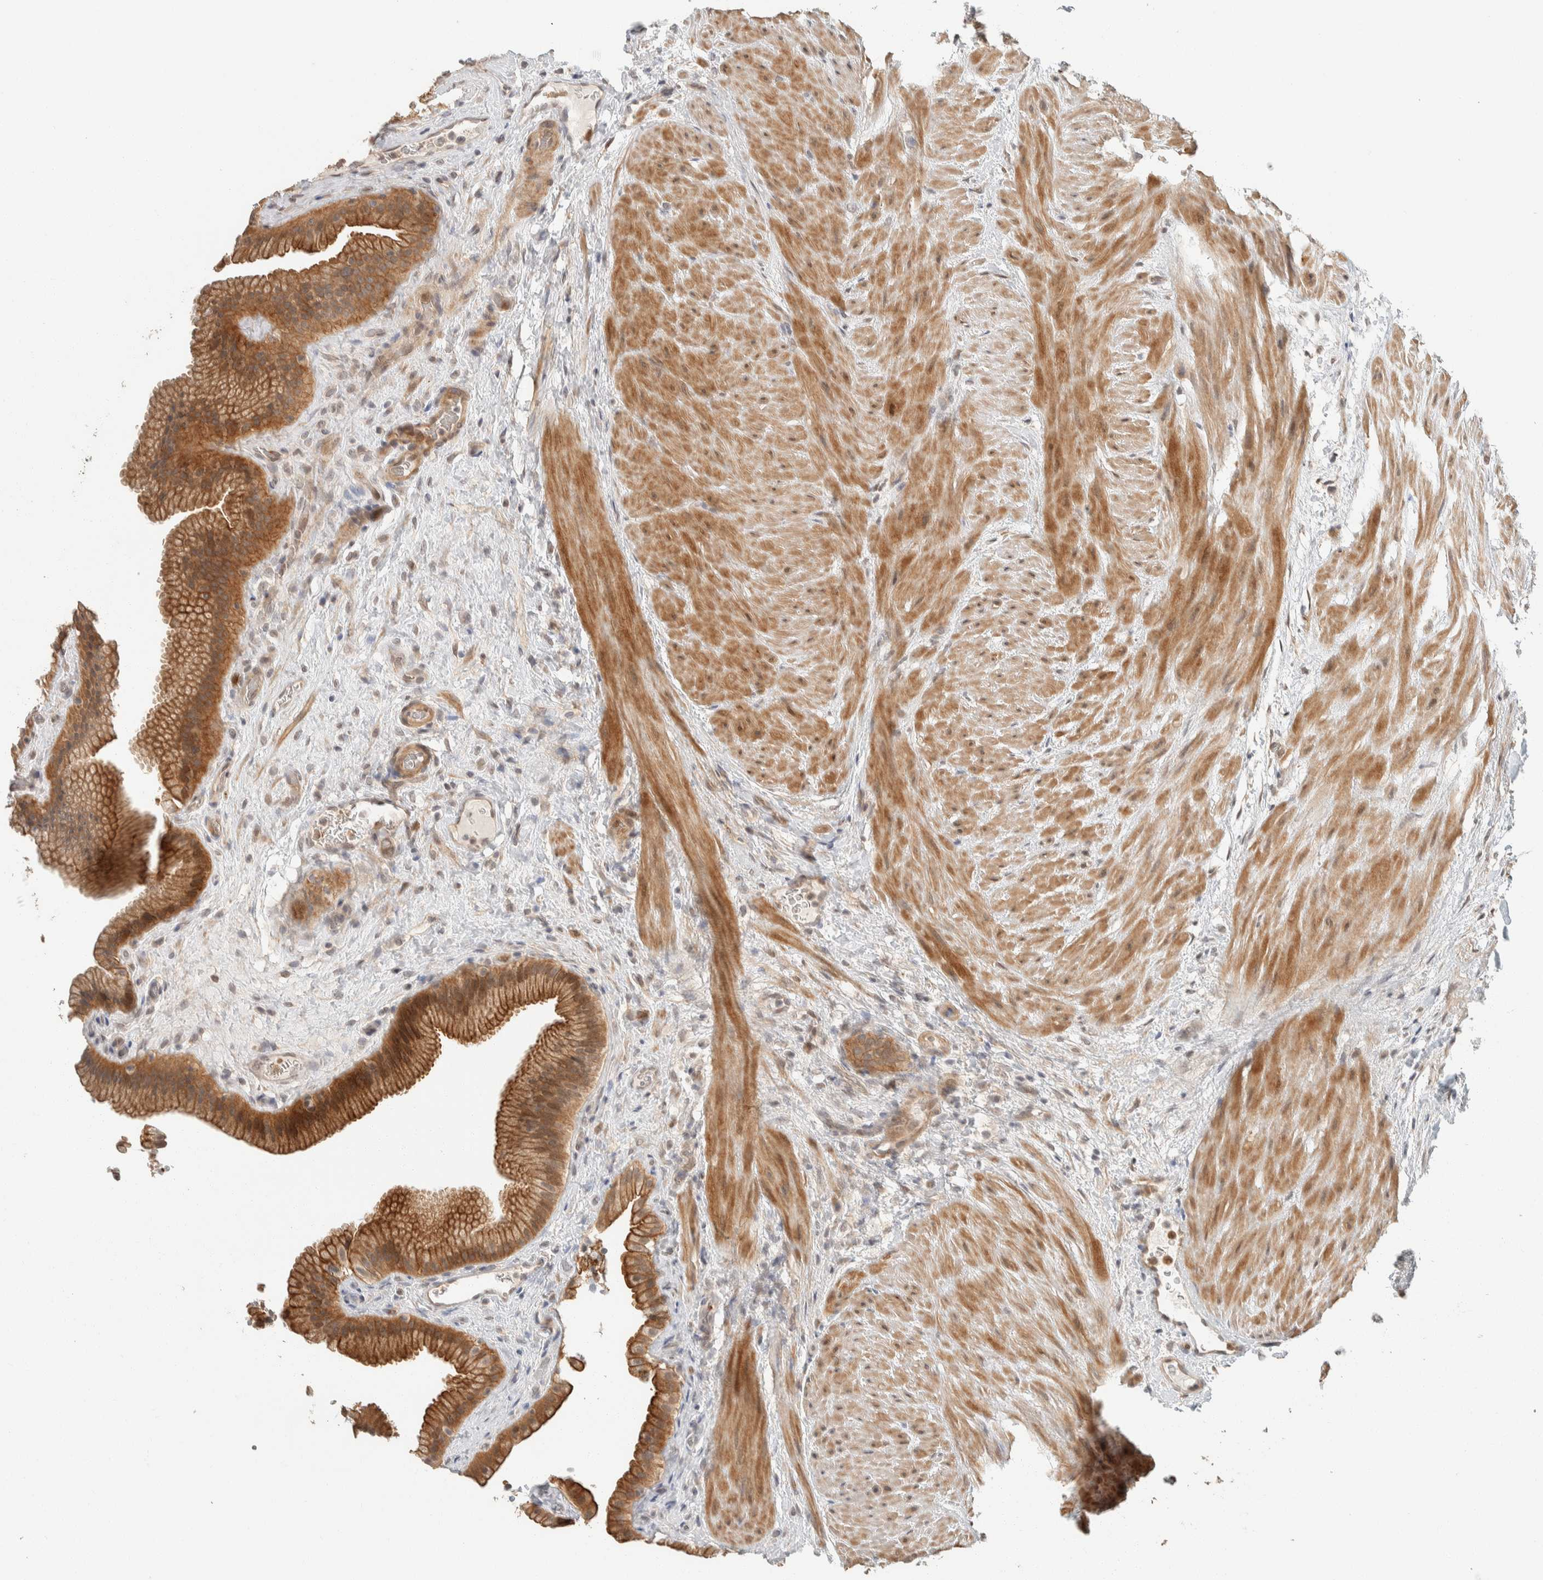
{"staining": {"intensity": "moderate", "quantity": ">75%", "location": "cytoplasmic/membranous"}, "tissue": "gallbladder", "cell_type": "Glandular cells", "image_type": "normal", "snomed": [{"axis": "morphology", "description": "Normal tissue, NOS"}, {"axis": "topography", "description": "Gallbladder"}], "caption": "This is a photomicrograph of immunohistochemistry staining of benign gallbladder, which shows moderate staining in the cytoplasmic/membranous of glandular cells.", "gene": "ZBTB2", "patient": {"sex": "male", "age": 49}}